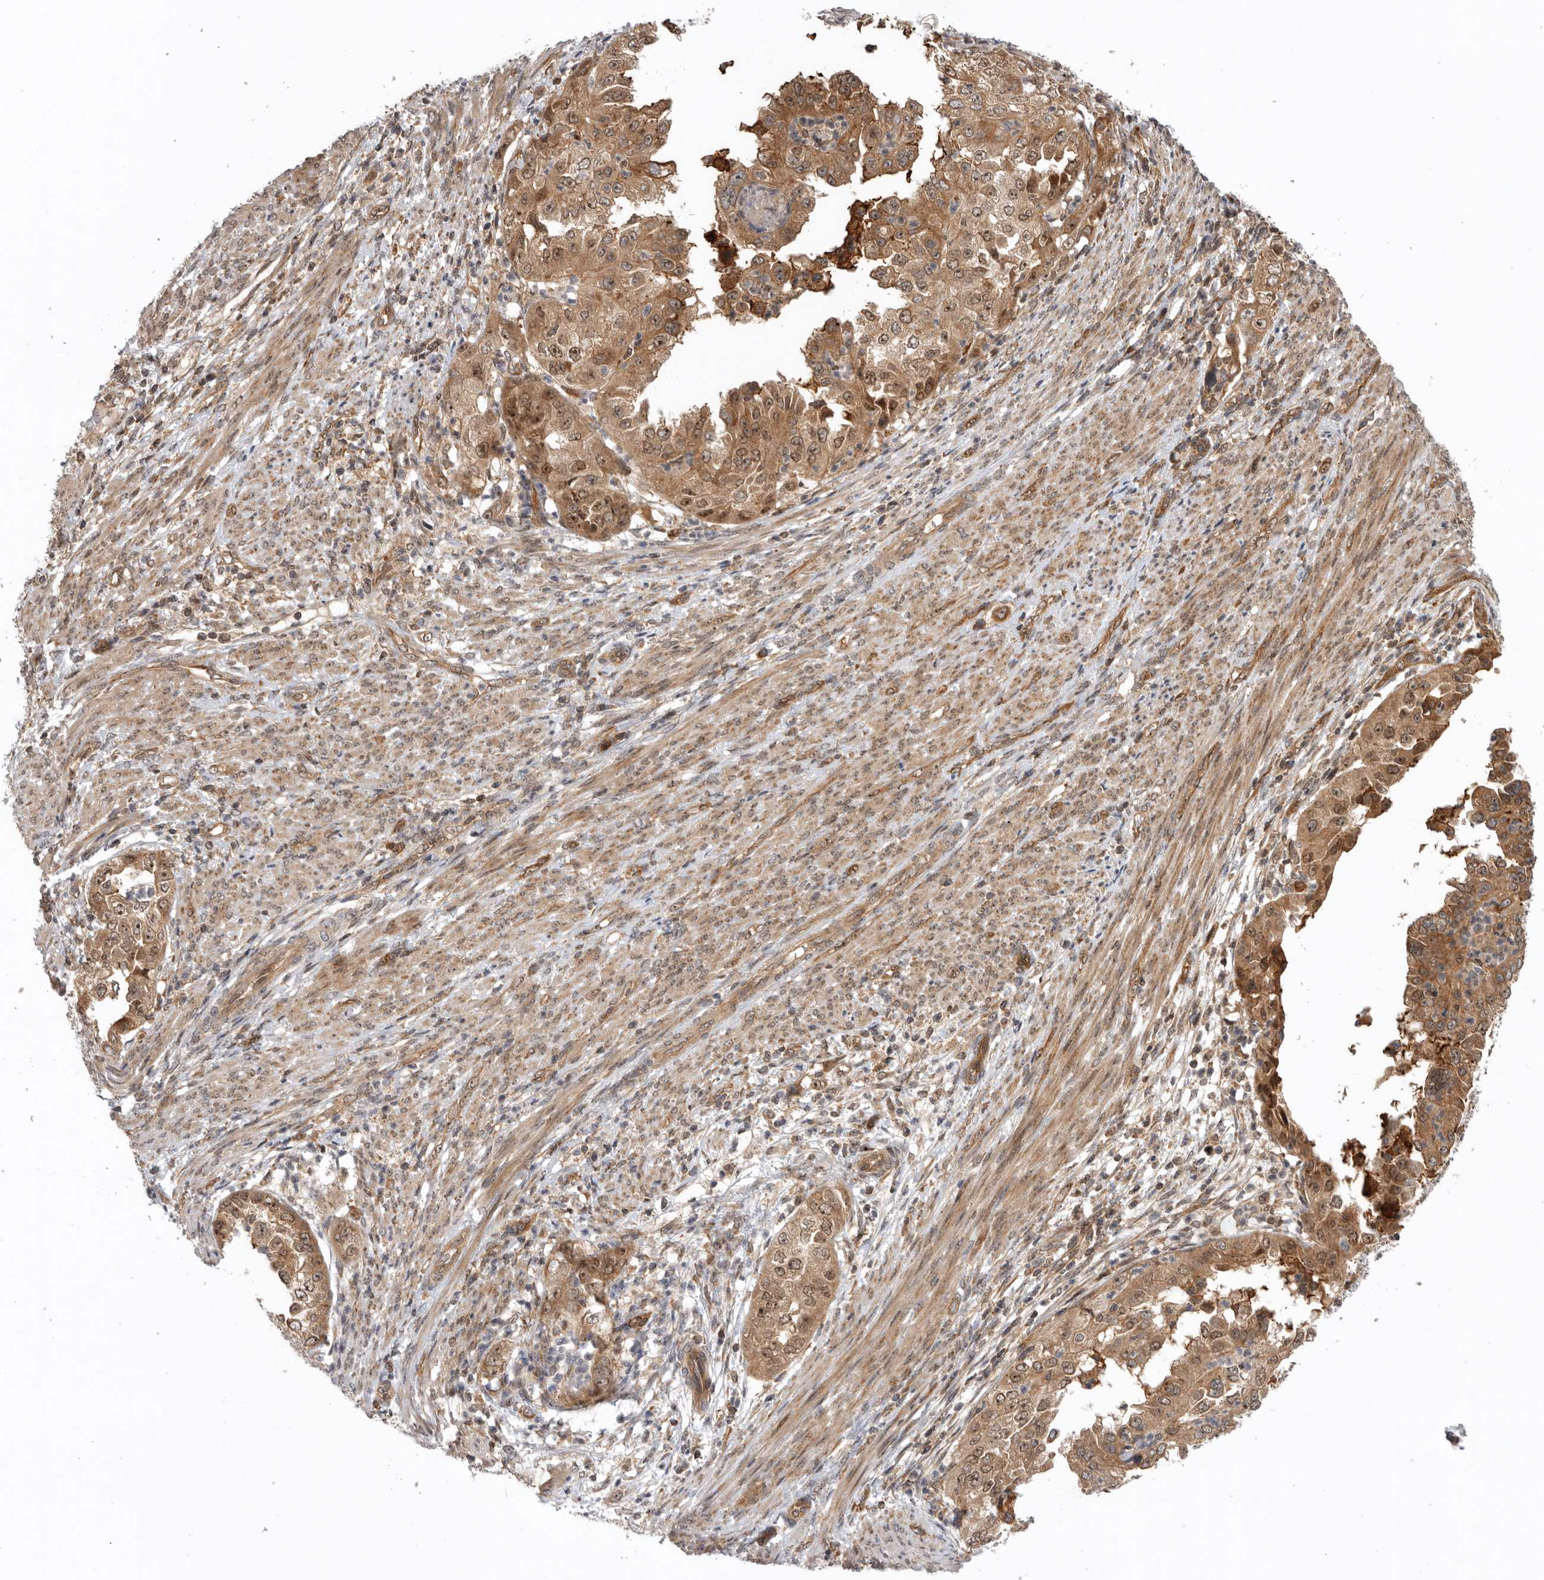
{"staining": {"intensity": "moderate", "quantity": ">75%", "location": "cytoplasmic/membranous,nuclear"}, "tissue": "endometrial cancer", "cell_type": "Tumor cells", "image_type": "cancer", "snomed": [{"axis": "morphology", "description": "Adenocarcinoma, NOS"}, {"axis": "topography", "description": "Endometrium"}], "caption": "Immunohistochemical staining of human adenocarcinoma (endometrial) shows medium levels of moderate cytoplasmic/membranous and nuclear protein positivity in approximately >75% of tumor cells.", "gene": "DHDDS", "patient": {"sex": "female", "age": 85}}